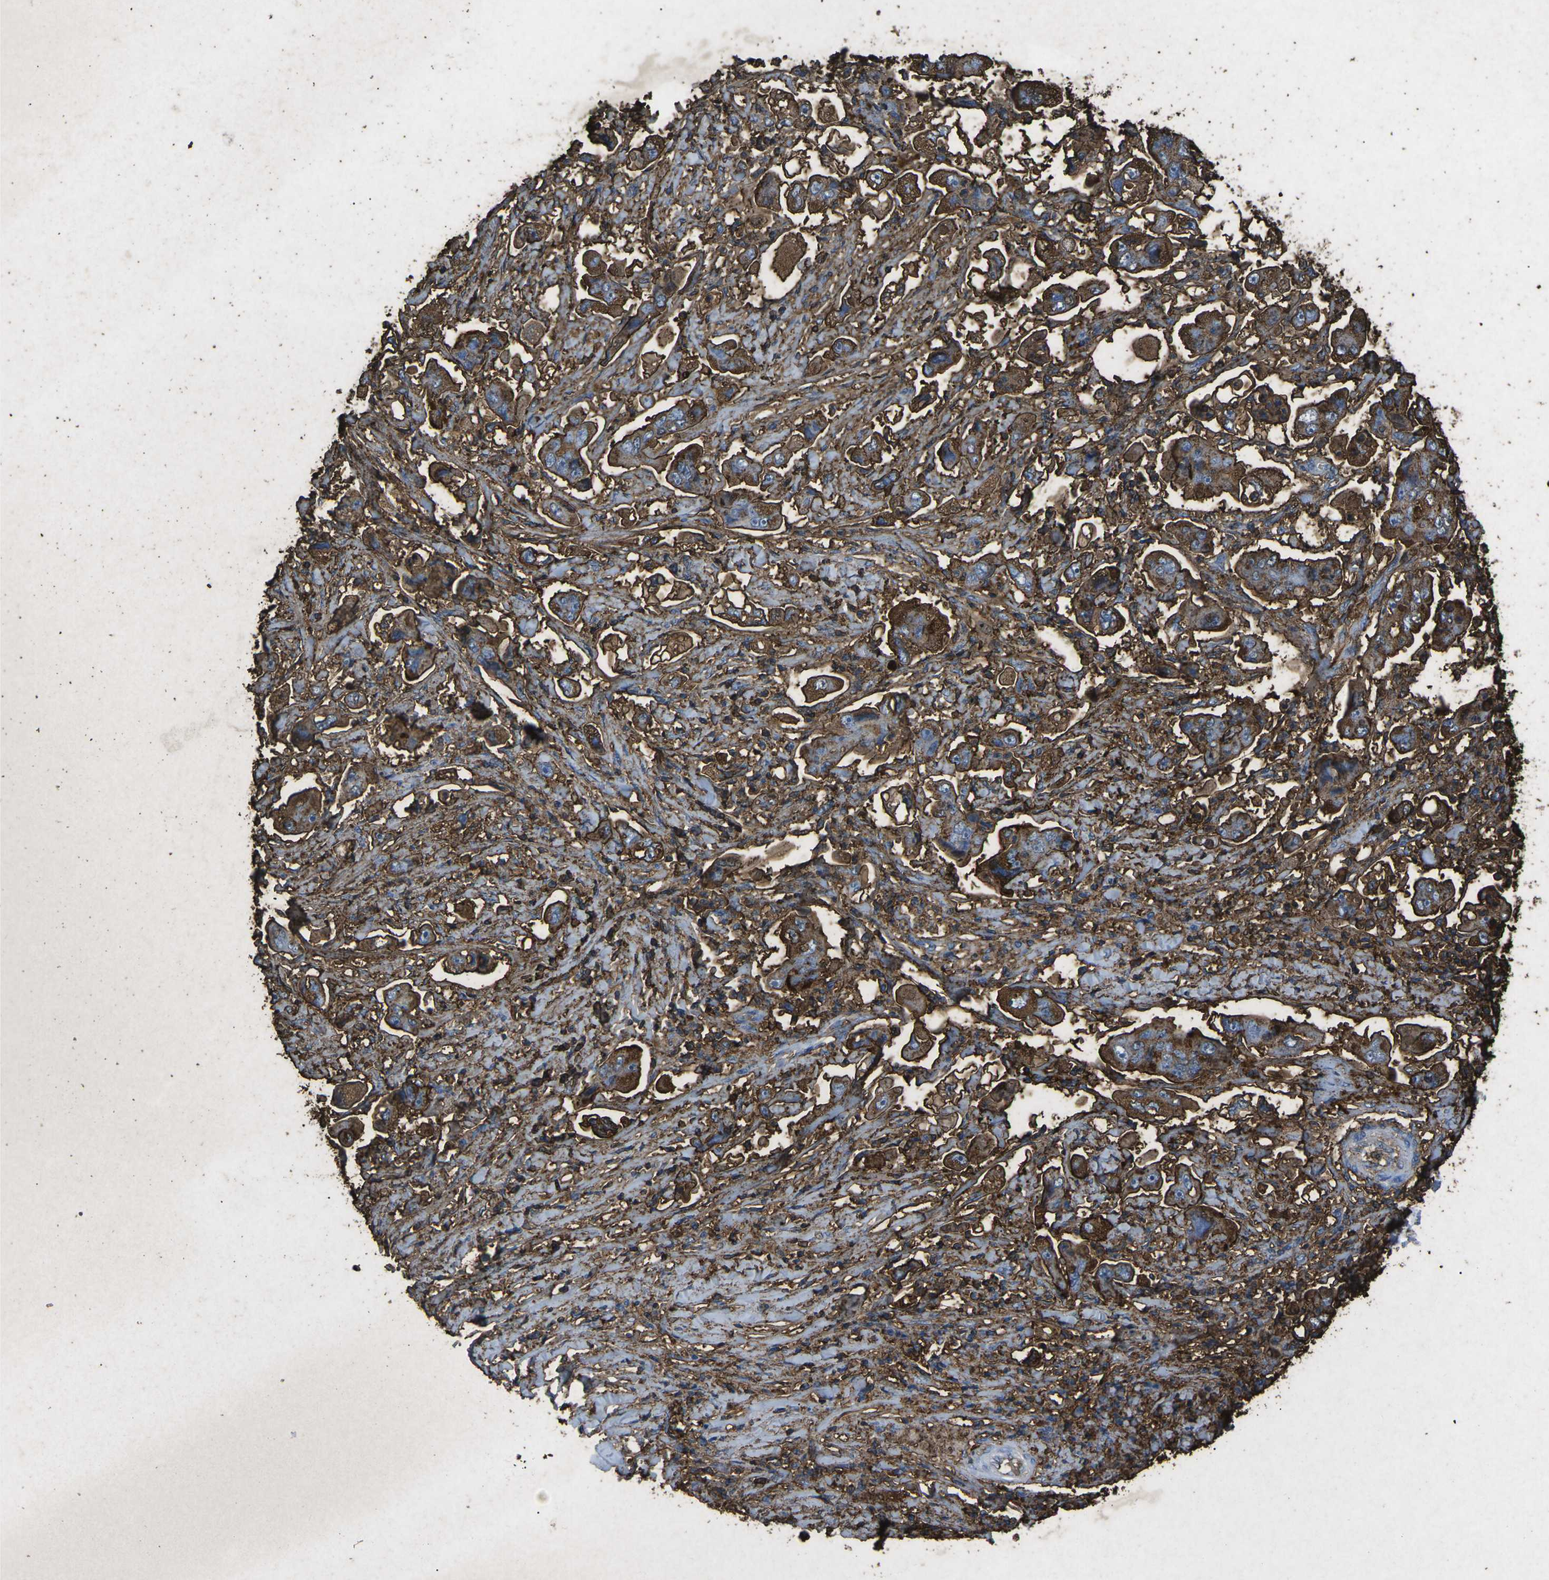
{"staining": {"intensity": "strong", "quantity": ">75%", "location": "cytoplasmic/membranous"}, "tissue": "stomach cancer", "cell_type": "Tumor cells", "image_type": "cancer", "snomed": [{"axis": "morphology", "description": "Adenocarcinoma, NOS"}, {"axis": "topography", "description": "Stomach"}], "caption": "This is an image of immunohistochemistry (IHC) staining of stomach cancer (adenocarcinoma), which shows strong staining in the cytoplasmic/membranous of tumor cells.", "gene": "CTAGE1", "patient": {"sex": "male", "age": 62}}